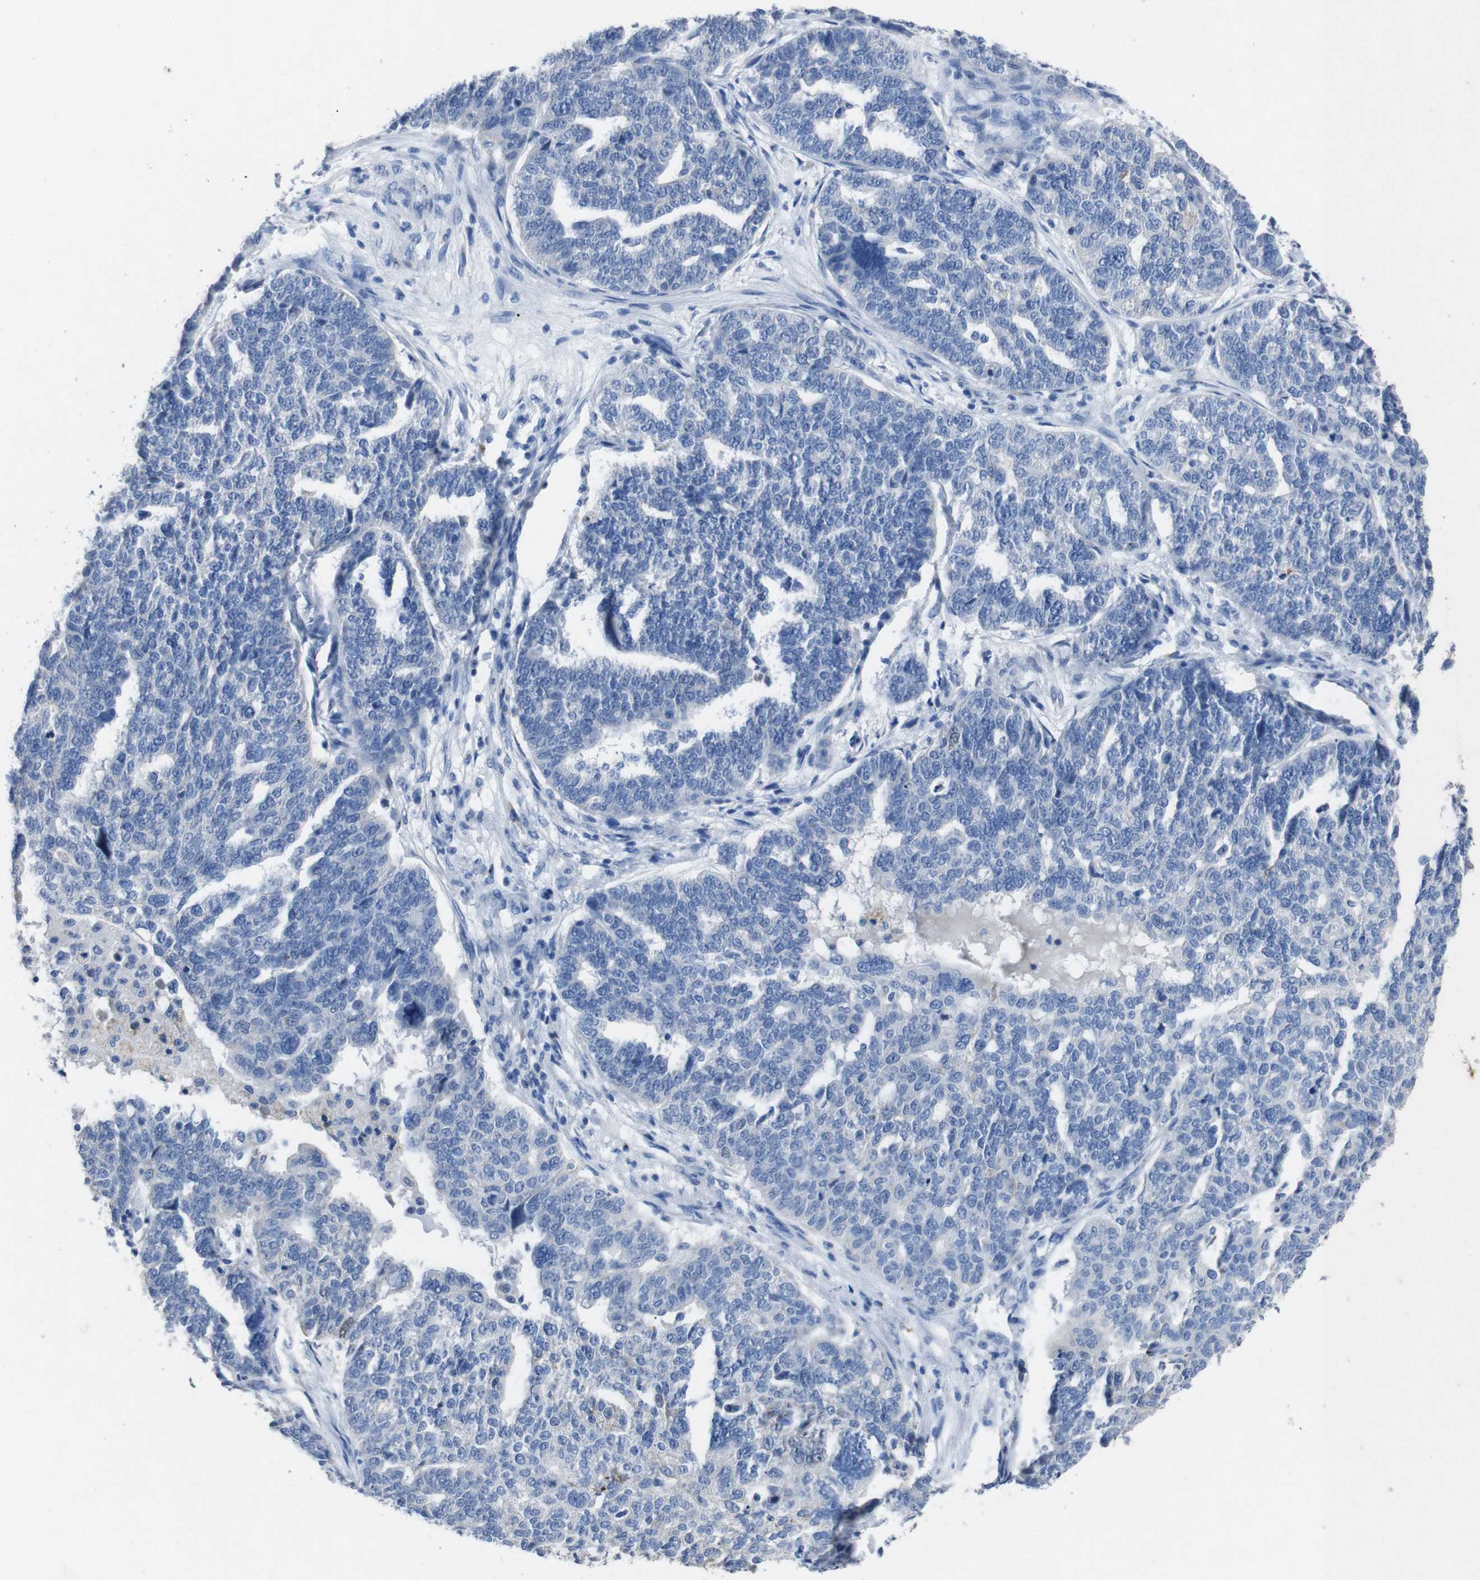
{"staining": {"intensity": "negative", "quantity": "none", "location": "none"}, "tissue": "ovarian cancer", "cell_type": "Tumor cells", "image_type": "cancer", "snomed": [{"axis": "morphology", "description": "Cystadenocarcinoma, serous, NOS"}, {"axis": "topography", "description": "Ovary"}], "caption": "Ovarian cancer (serous cystadenocarcinoma) was stained to show a protein in brown. There is no significant positivity in tumor cells. (Stains: DAB (3,3'-diaminobenzidine) immunohistochemistry (IHC) with hematoxylin counter stain, Microscopy: brightfield microscopy at high magnification).", "gene": "GJB2", "patient": {"sex": "female", "age": 59}}